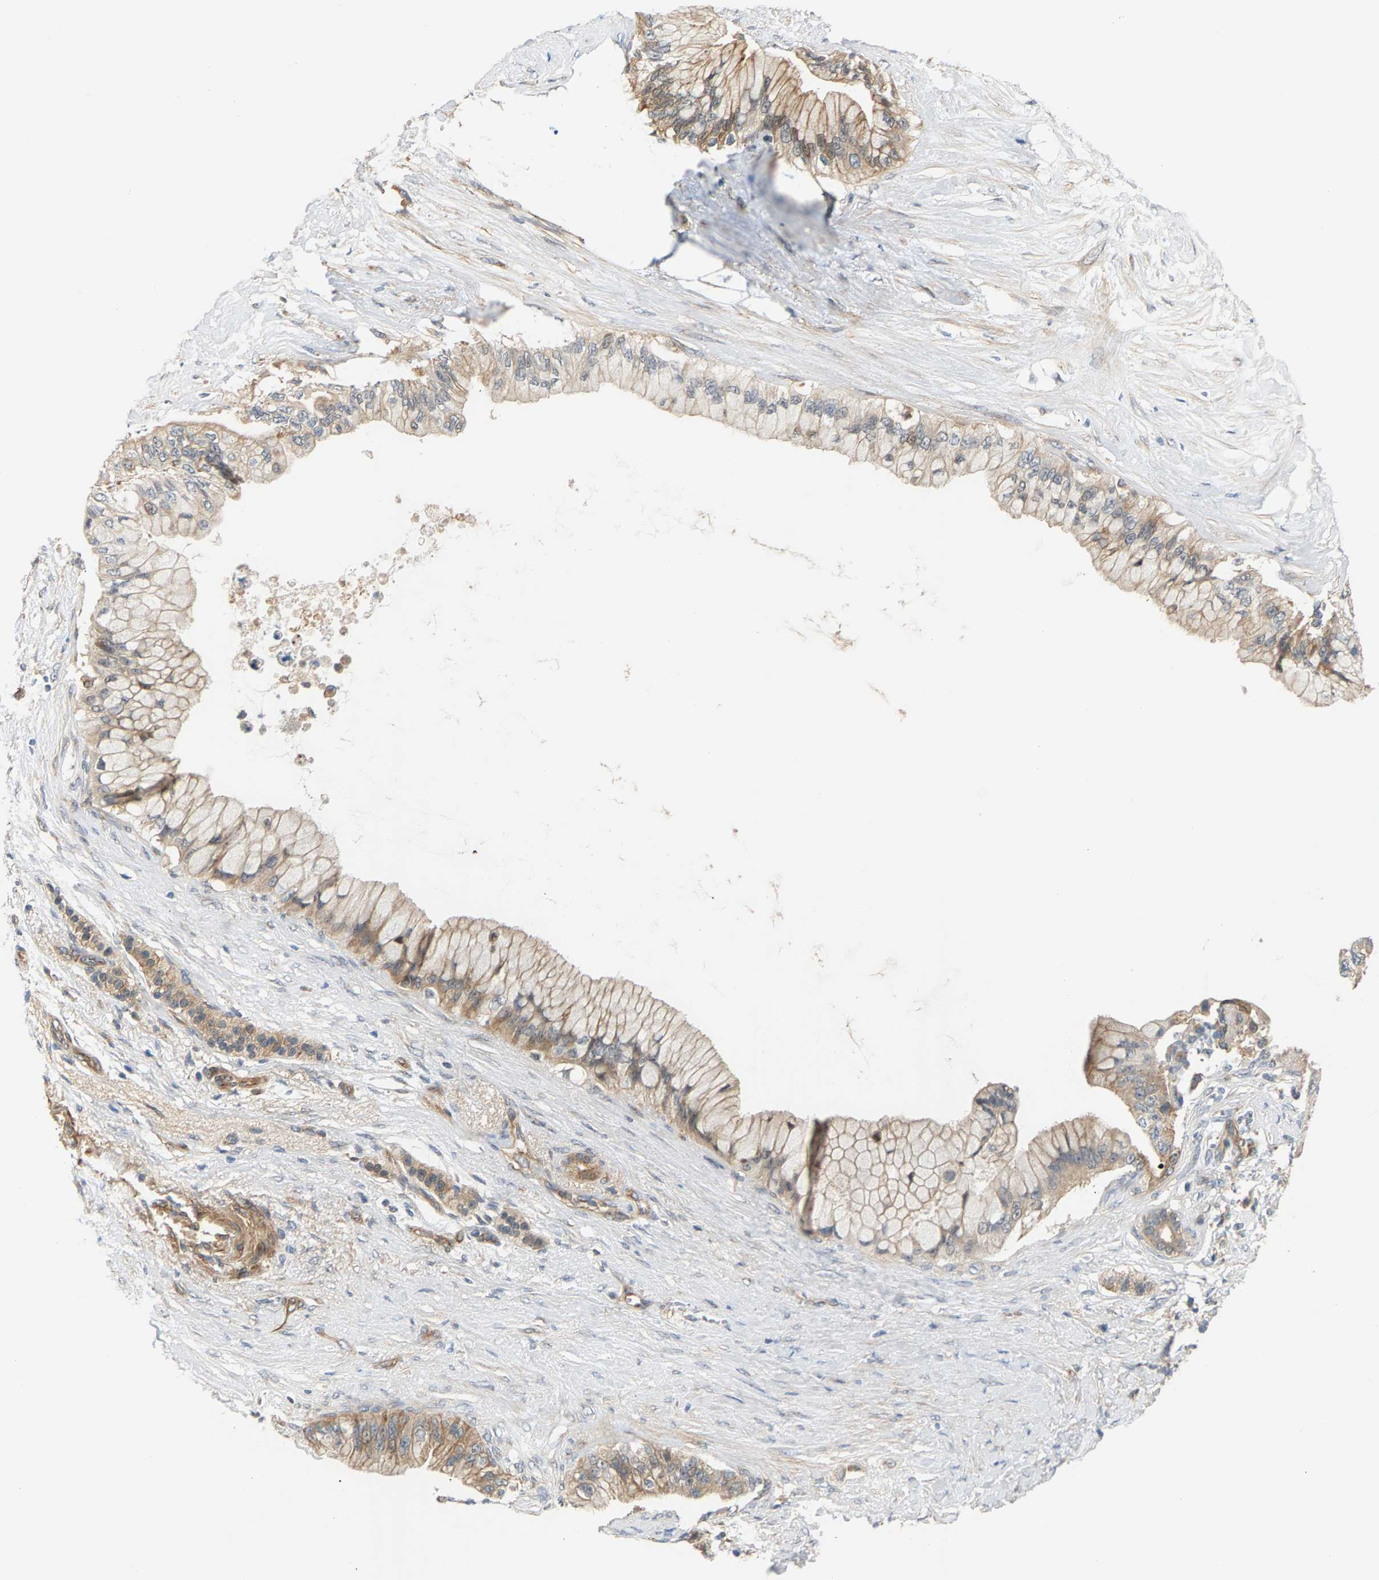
{"staining": {"intensity": "moderate", "quantity": "25%-75%", "location": "cytoplasmic/membranous"}, "tissue": "pancreatic cancer", "cell_type": "Tumor cells", "image_type": "cancer", "snomed": [{"axis": "morphology", "description": "Adenocarcinoma, NOS"}, {"axis": "topography", "description": "Pancreas"}], "caption": "A photomicrograph showing moderate cytoplasmic/membranous expression in about 25%-75% of tumor cells in pancreatic cancer (adenocarcinoma), as visualized by brown immunohistochemical staining.", "gene": "KRTAP27-1", "patient": {"sex": "male", "age": 59}}